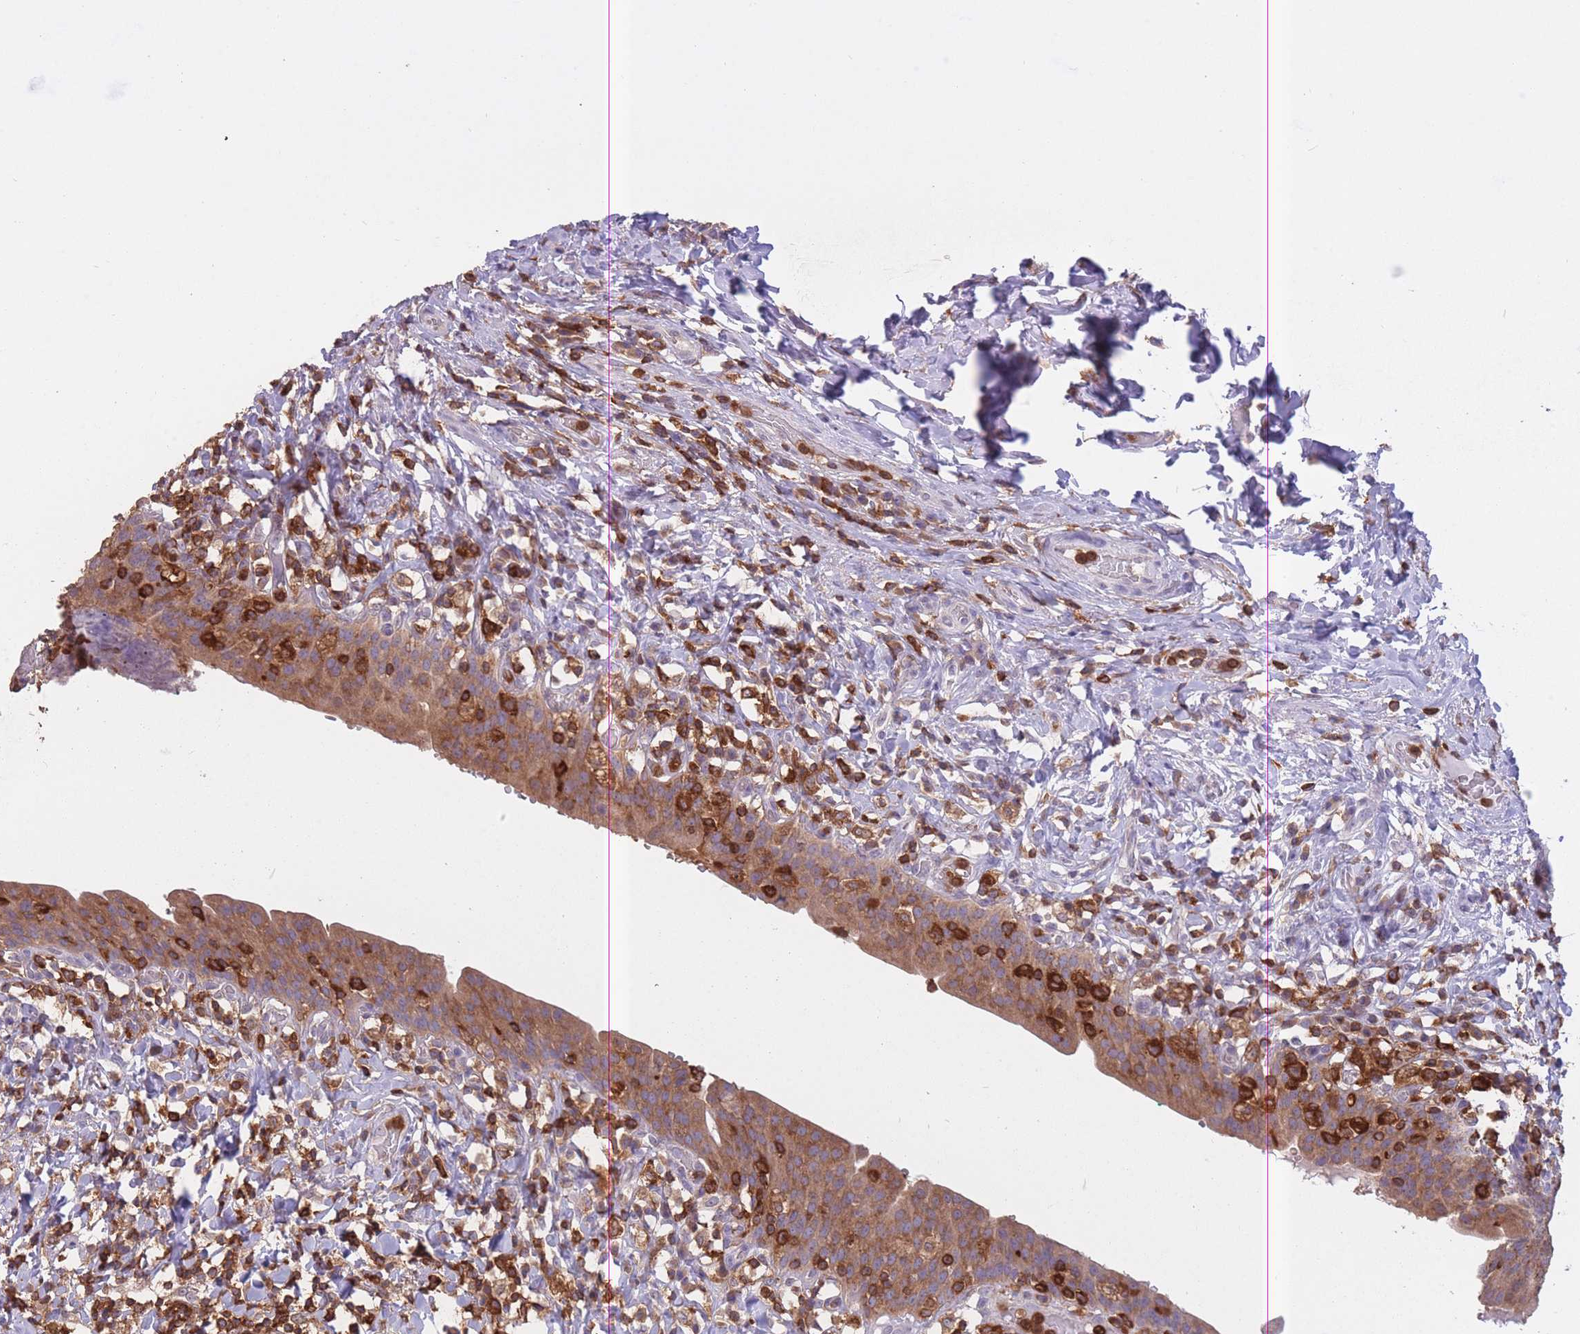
{"staining": {"intensity": "moderate", "quantity": ">75%", "location": "cytoplasmic/membranous"}, "tissue": "urinary bladder", "cell_type": "Urothelial cells", "image_type": "normal", "snomed": [{"axis": "morphology", "description": "Normal tissue, NOS"}, {"axis": "morphology", "description": "Inflammation, NOS"}, {"axis": "topography", "description": "Urinary bladder"}], "caption": "Immunohistochemical staining of unremarkable urinary bladder shows medium levels of moderate cytoplasmic/membranous positivity in about >75% of urothelial cells. The protein is shown in brown color, while the nuclei are stained blue.", "gene": "GMIP", "patient": {"sex": "male", "age": 64}}